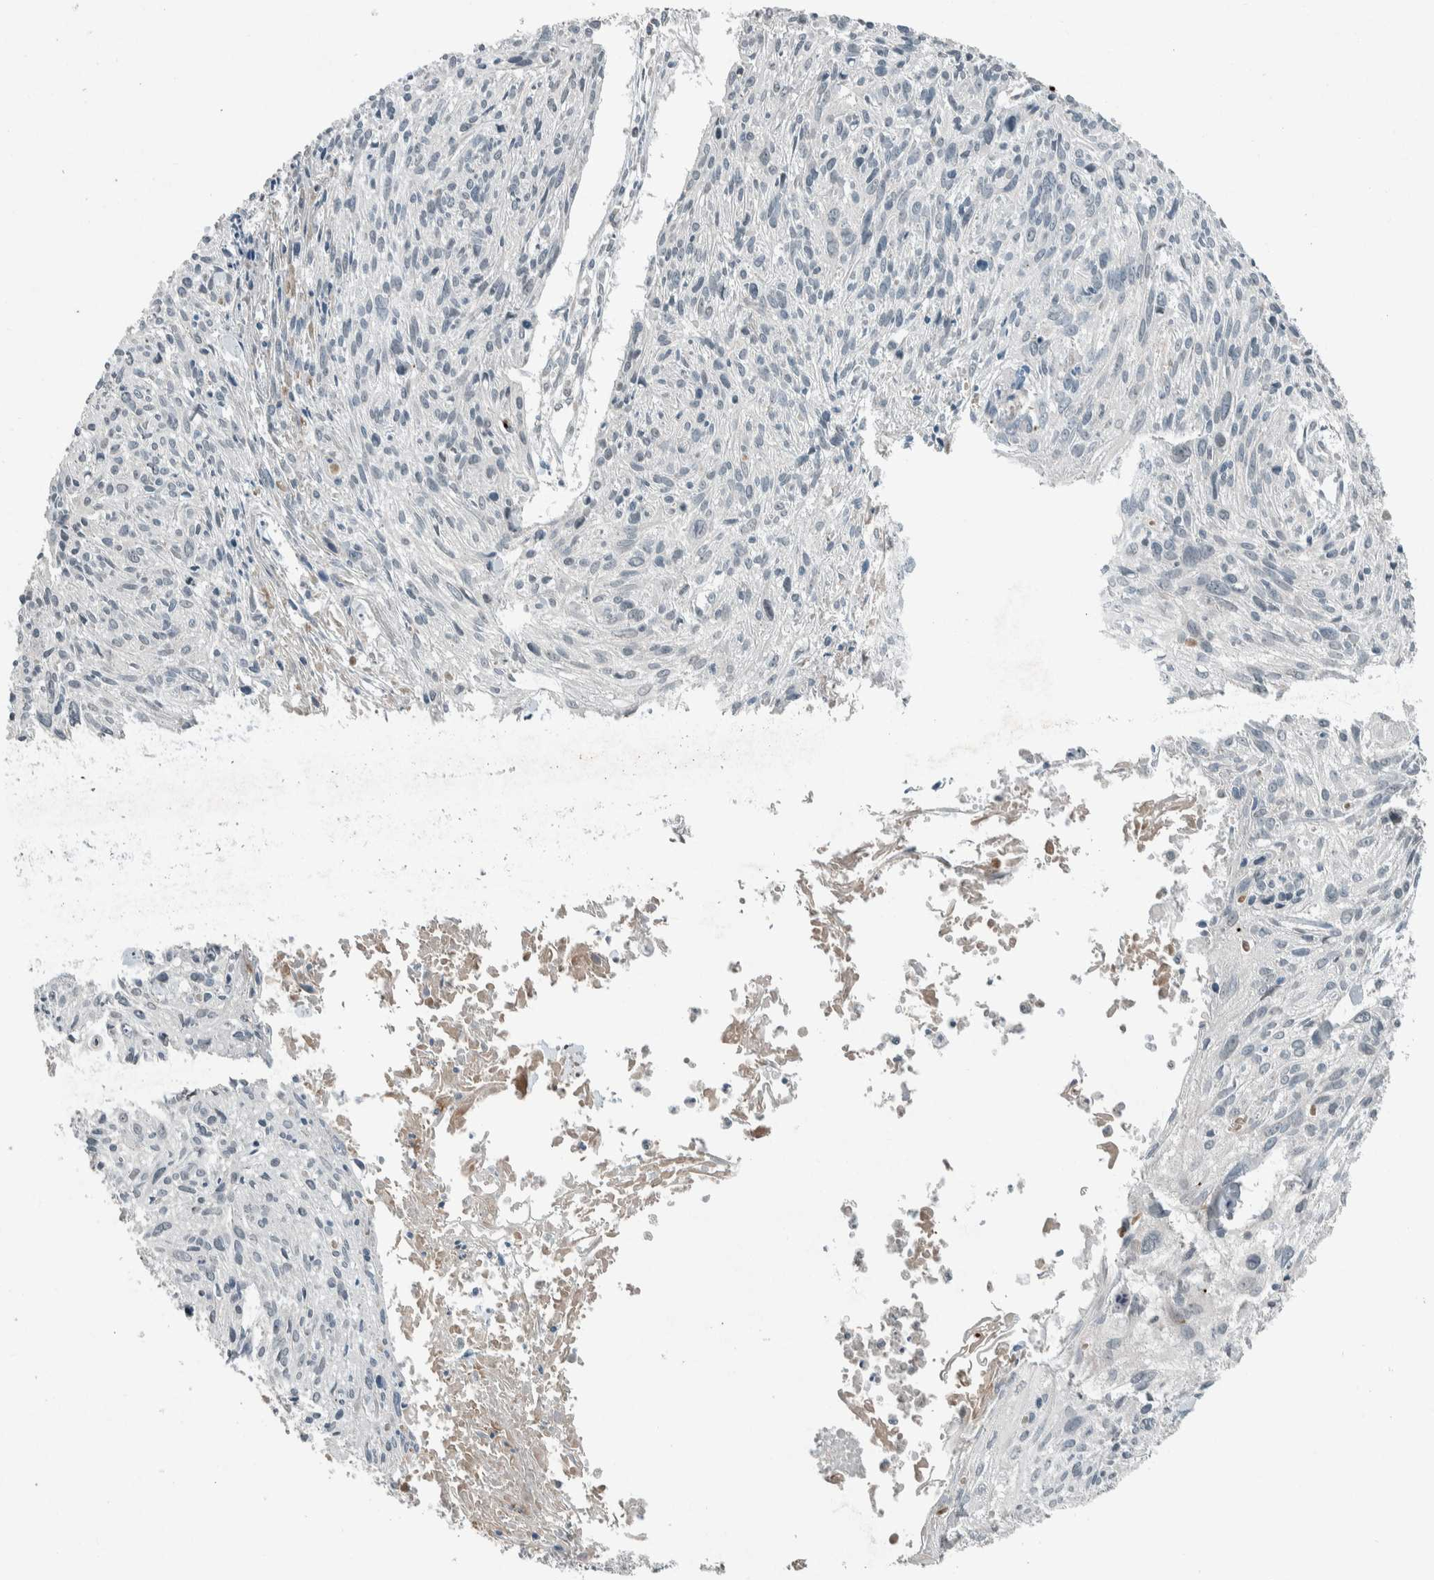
{"staining": {"intensity": "negative", "quantity": "none", "location": "none"}, "tissue": "cervical cancer", "cell_type": "Tumor cells", "image_type": "cancer", "snomed": [{"axis": "morphology", "description": "Squamous cell carcinoma, NOS"}, {"axis": "topography", "description": "Cervix"}], "caption": "IHC of cervical squamous cell carcinoma exhibits no staining in tumor cells.", "gene": "CERCAM", "patient": {"sex": "female", "age": 51}}